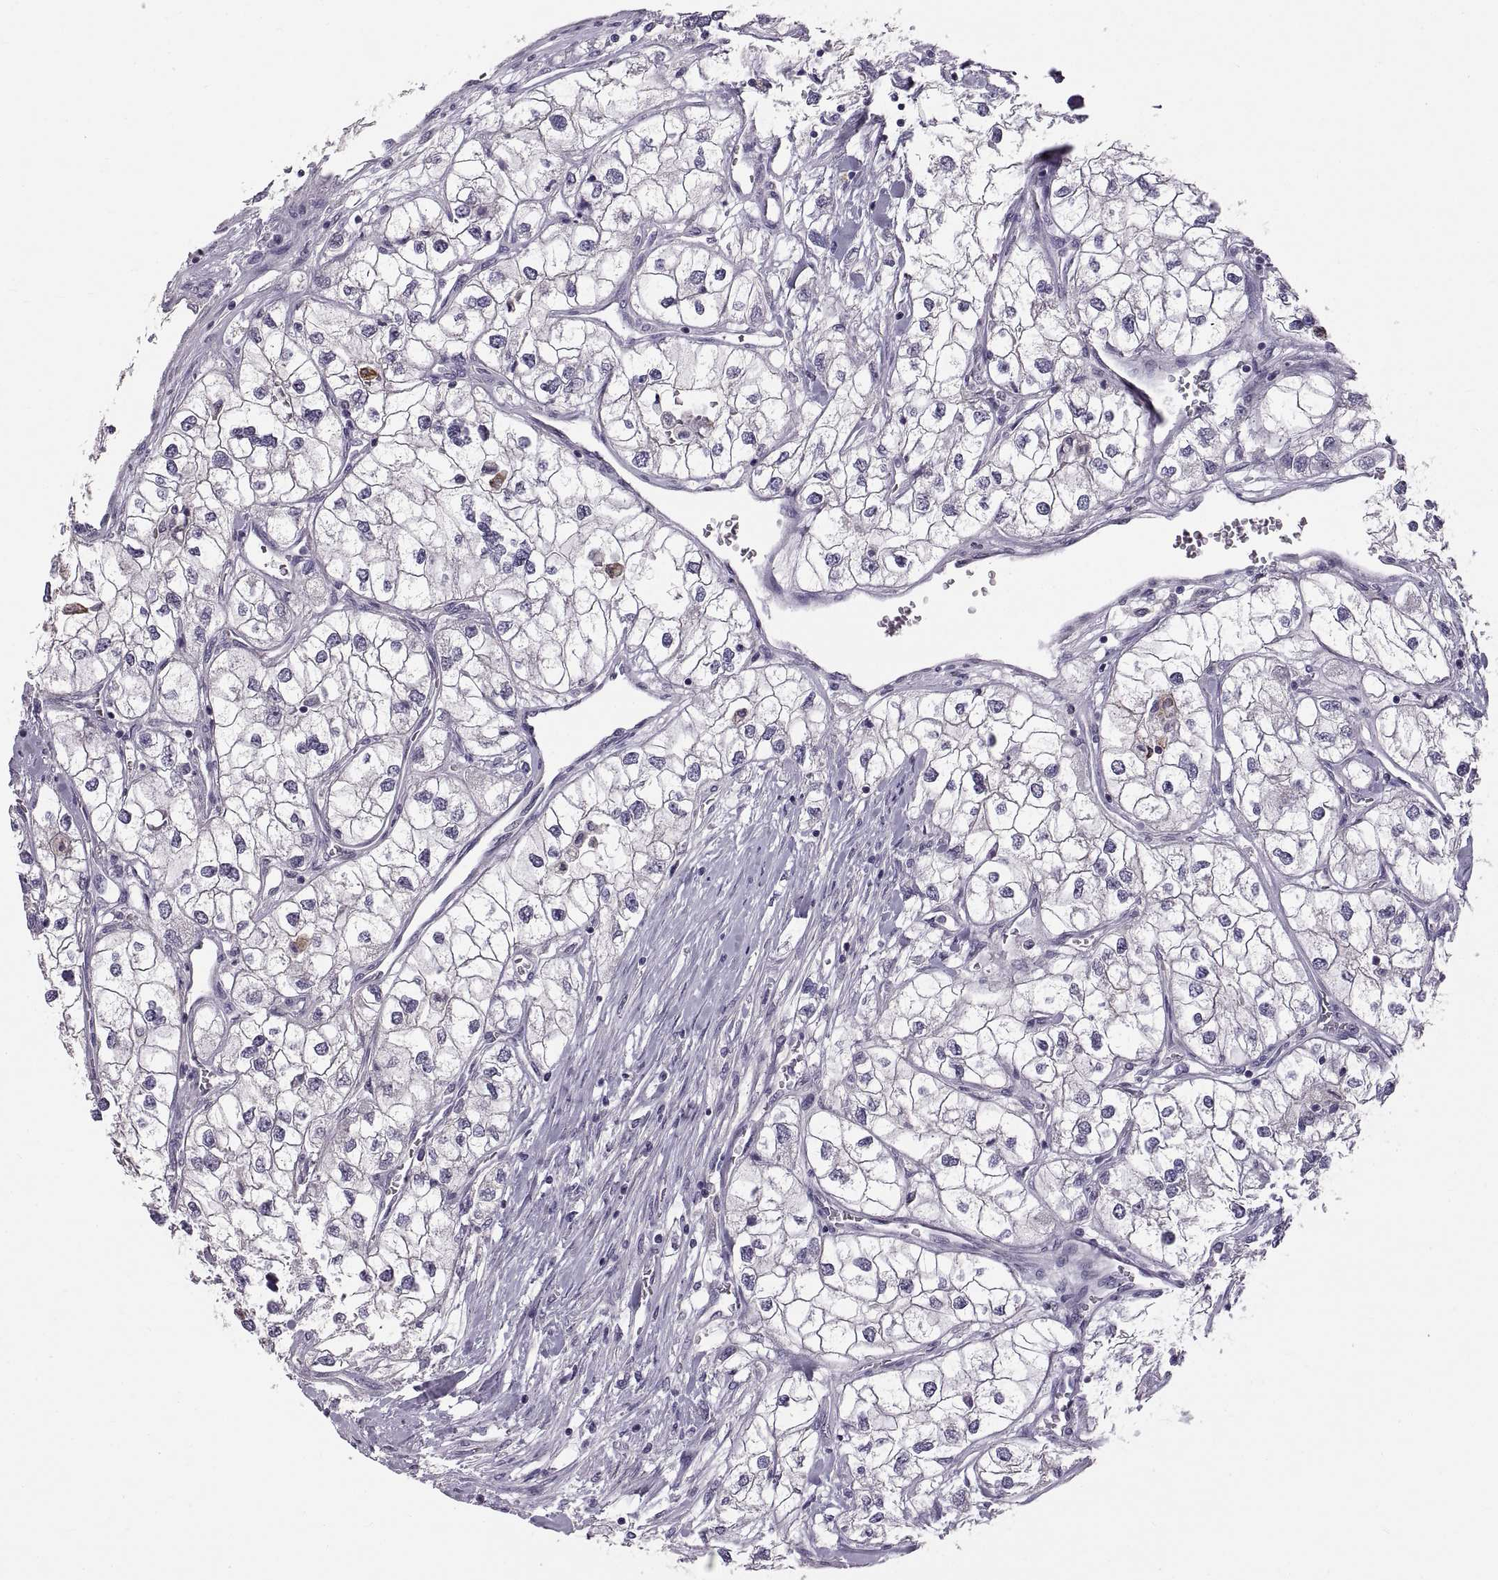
{"staining": {"intensity": "negative", "quantity": "none", "location": "none"}, "tissue": "renal cancer", "cell_type": "Tumor cells", "image_type": "cancer", "snomed": [{"axis": "morphology", "description": "Adenocarcinoma, NOS"}, {"axis": "topography", "description": "Kidney"}], "caption": "IHC photomicrograph of renal cancer (adenocarcinoma) stained for a protein (brown), which demonstrates no positivity in tumor cells.", "gene": "WFDC8", "patient": {"sex": "male", "age": 59}}